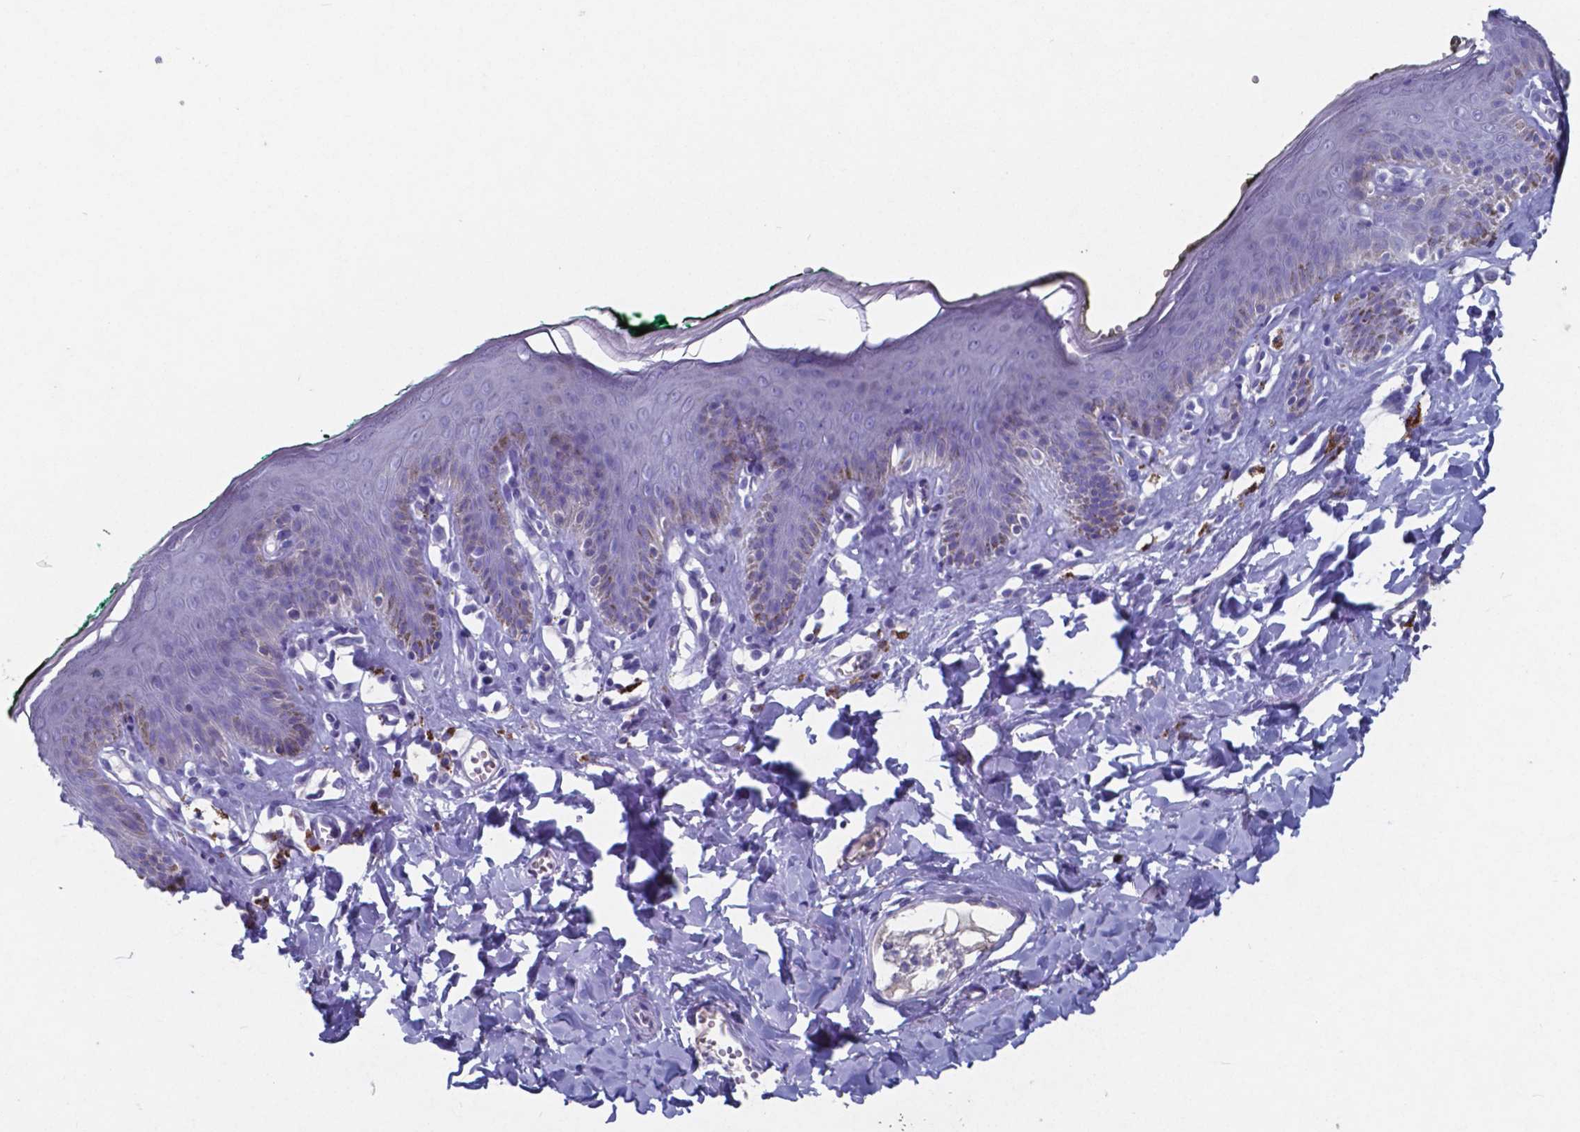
{"staining": {"intensity": "negative", "quantity": "none", "location": "none"}, "tissue": "skin", "cell_type": "Epidermal cells", "image_type": "normal", "snomed": [{"axis": "morphology", "description": "Normal tissue, NOS"}, {"axis": "topography", "description": "Vulva"}, {"axis": "topography", "description": "Peripheral nerve tissue"}], "caption": "This is an IHC micrograph of unremarkable human skin. There is no expression in epidermal cells.", "gene": "TTR", "patient": {"sex": "female", "age": 66}}